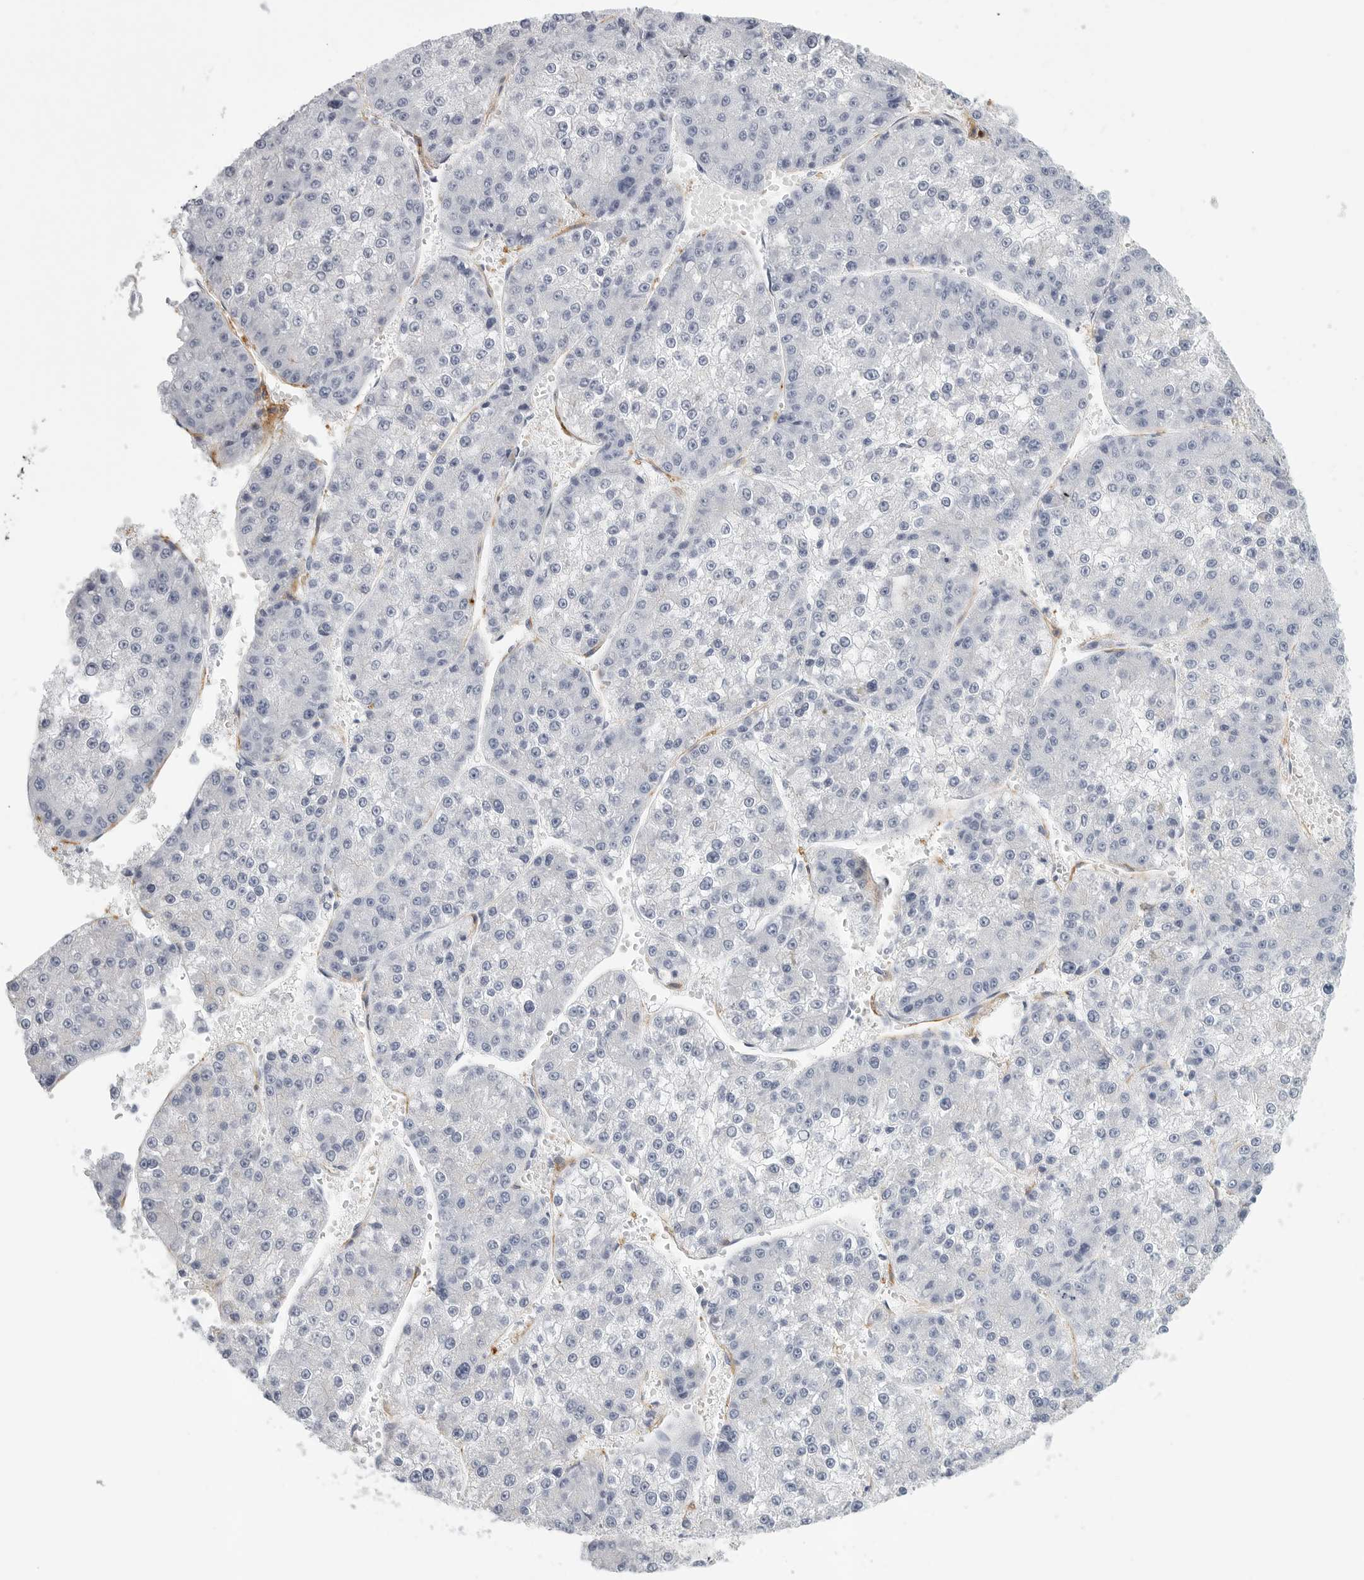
{"staining": {"intensity": "negative", "quantity": "none", "location": "none"}, "tissue": "liver cancer", "cell_type": "Tumor cells", "image_type": "cancer", "snomed": [{"axis": "morphology", "description": "Carcinoma, Hepatocellular, NOS"}, {"axis": "topography", "description": "Liver"}], "caption": "A high-resolution micrograph shows immunohistochemistry (IHC) staining of liver cancer, which displays no significant staining in tumor cells.", "gene": "TNR", "patient": {"sex": "female", "age": 73}}